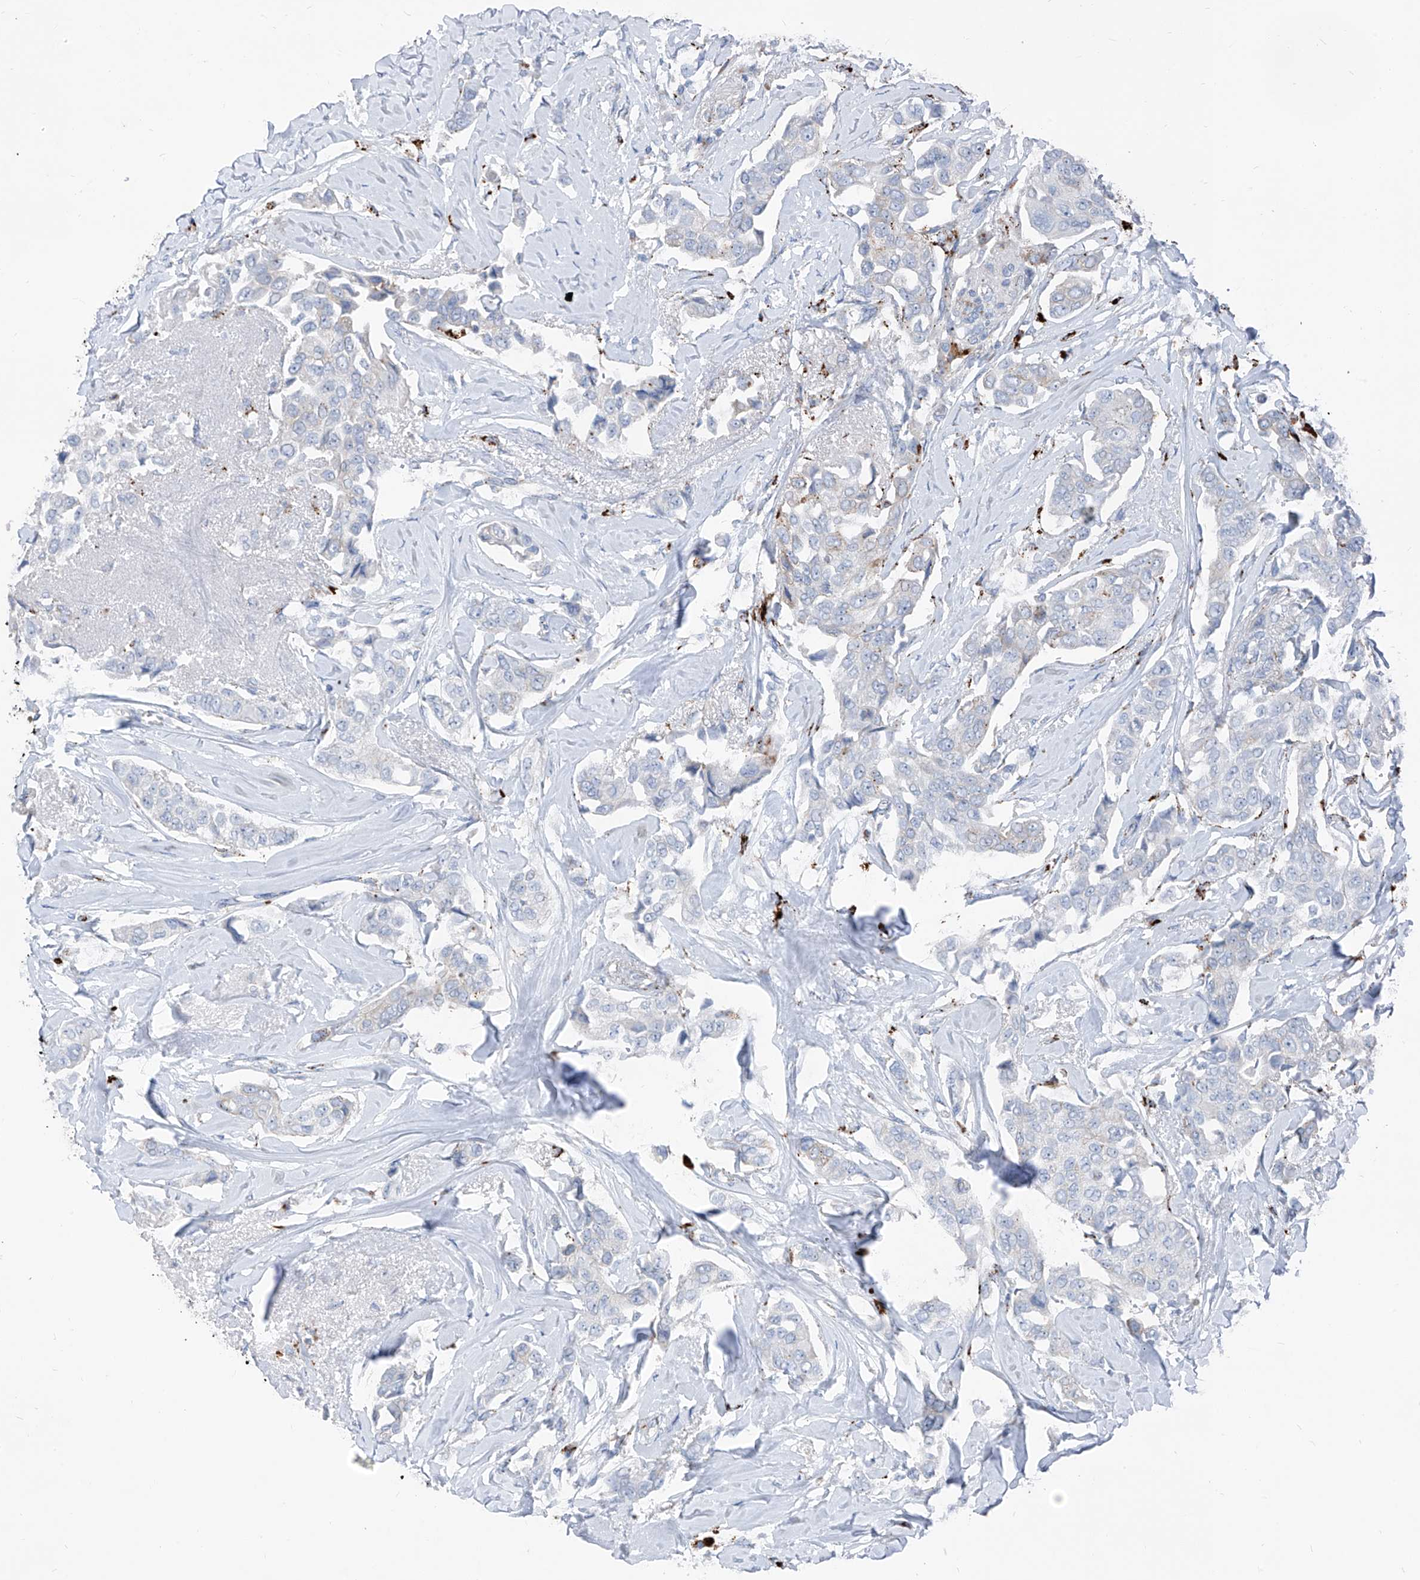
{"staining": {"intensity": "negative", "quantity": "none", "location": "none"}, "tissue": "breast cancer", "cell_type": "Tumor cells", "image_type": "cancer", "snomed": [{"axis": "morphology", "description": "Duct carcinoma"}, {"axis": "topography", "description": "Breast"}], "caption": "This is an IHC histopathology image of human breast intraductal carcinoma. There is no expression in tumor cells.", "gene": "GPR137C", "patient": {"sex": "female", "age": 80}}